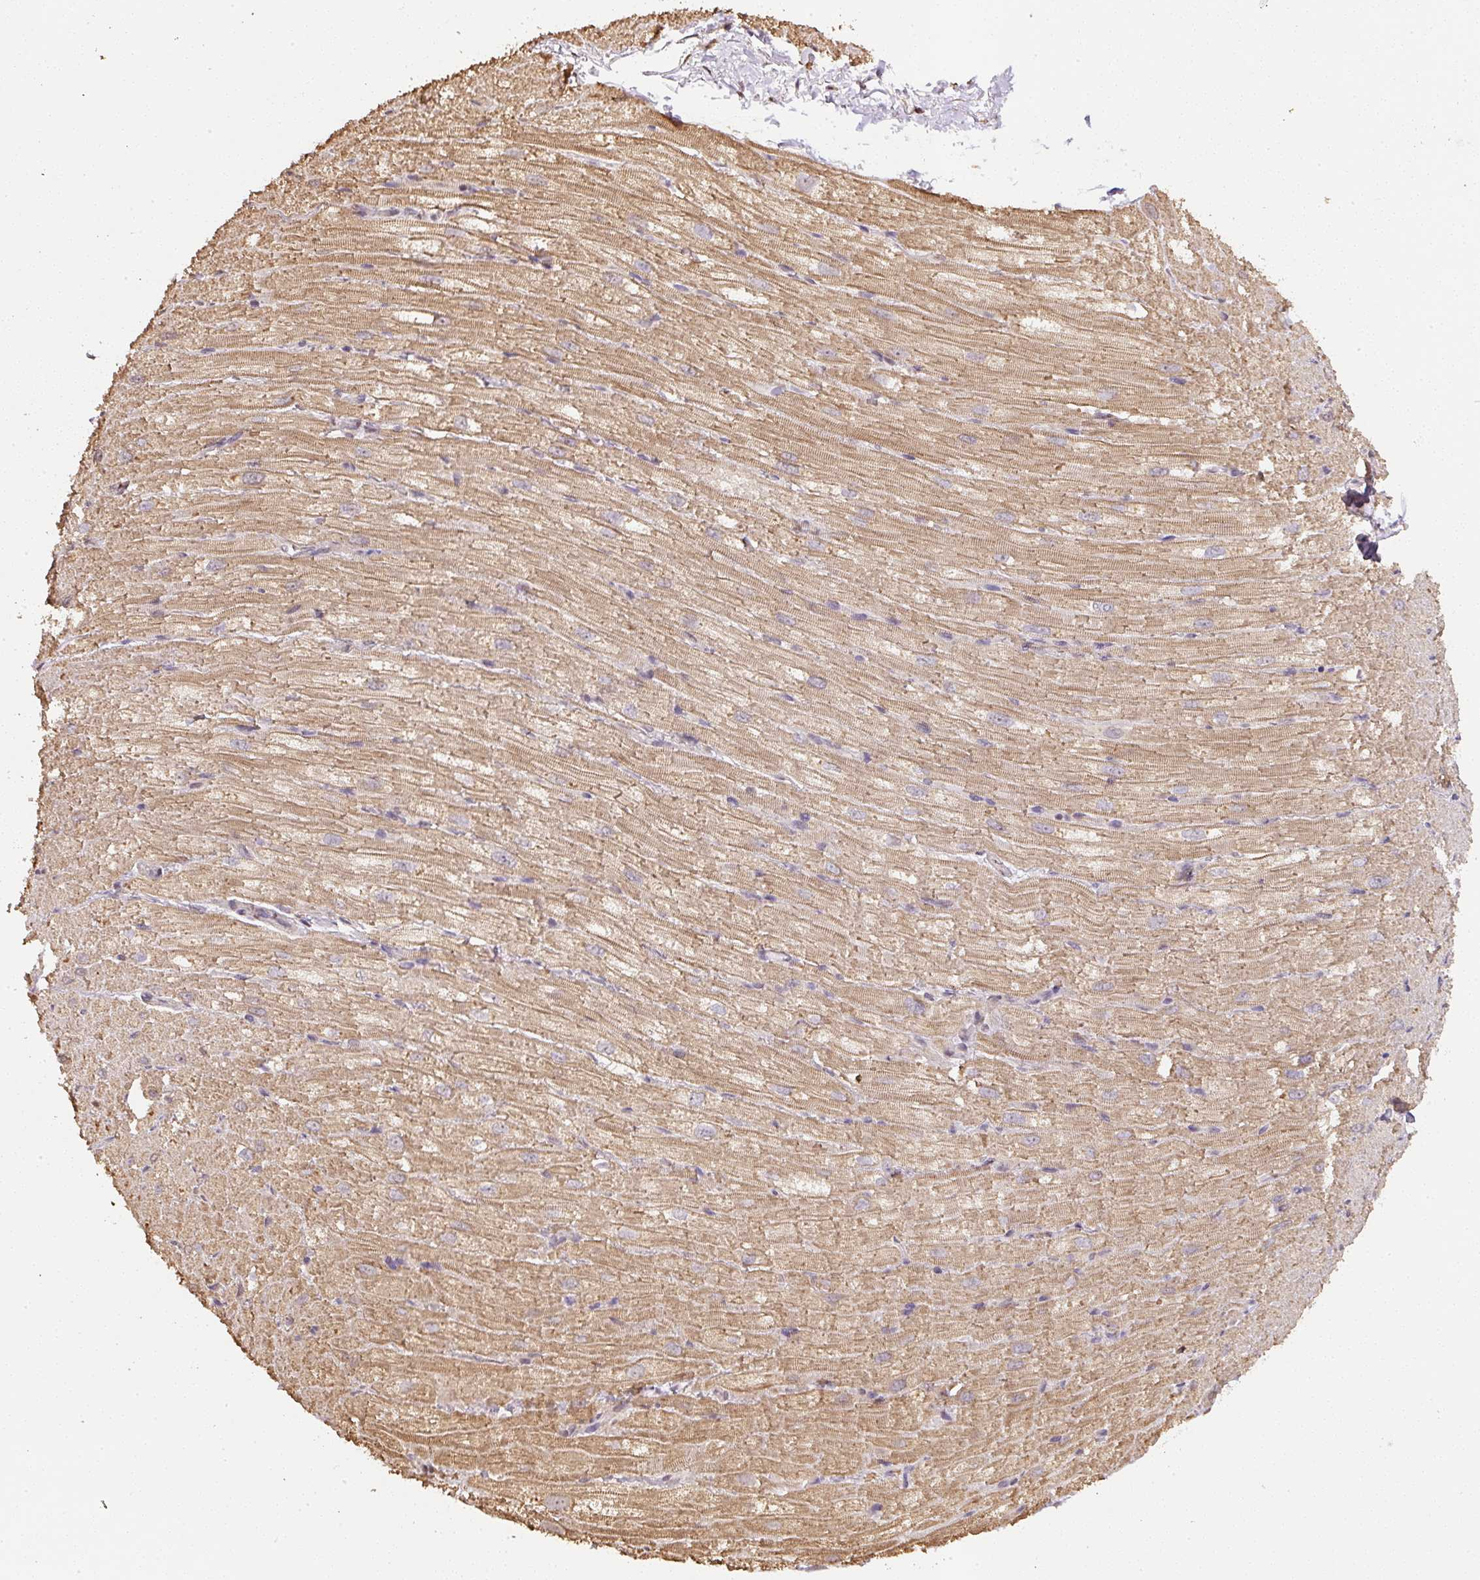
{"staining": {"intensity": "moderate", "quantity": ">75%", "location": "cytoplasmic/membranous"}, "tissue": "heart muscle", "cell_type": "Cardiomyocytes", "image_type": "normal", "snomed": [{"axis": "morphology", "description": "Normal tissue, NOS"}, {"axis": "topography", "description": "Heart"}], "caption": "Heart muscle was stained to show a protein in brown. There is medium levels of moderate cytoplasmic/membranous expression in approximately >75% of cardiomyocytes. The protein is stained brown, and the nuclei are stained in blue (DAB IHC with brightfield microscopy, high magnification).", "gene": "TMEM170B", "patient": {"sex": "male", "age": 62}}